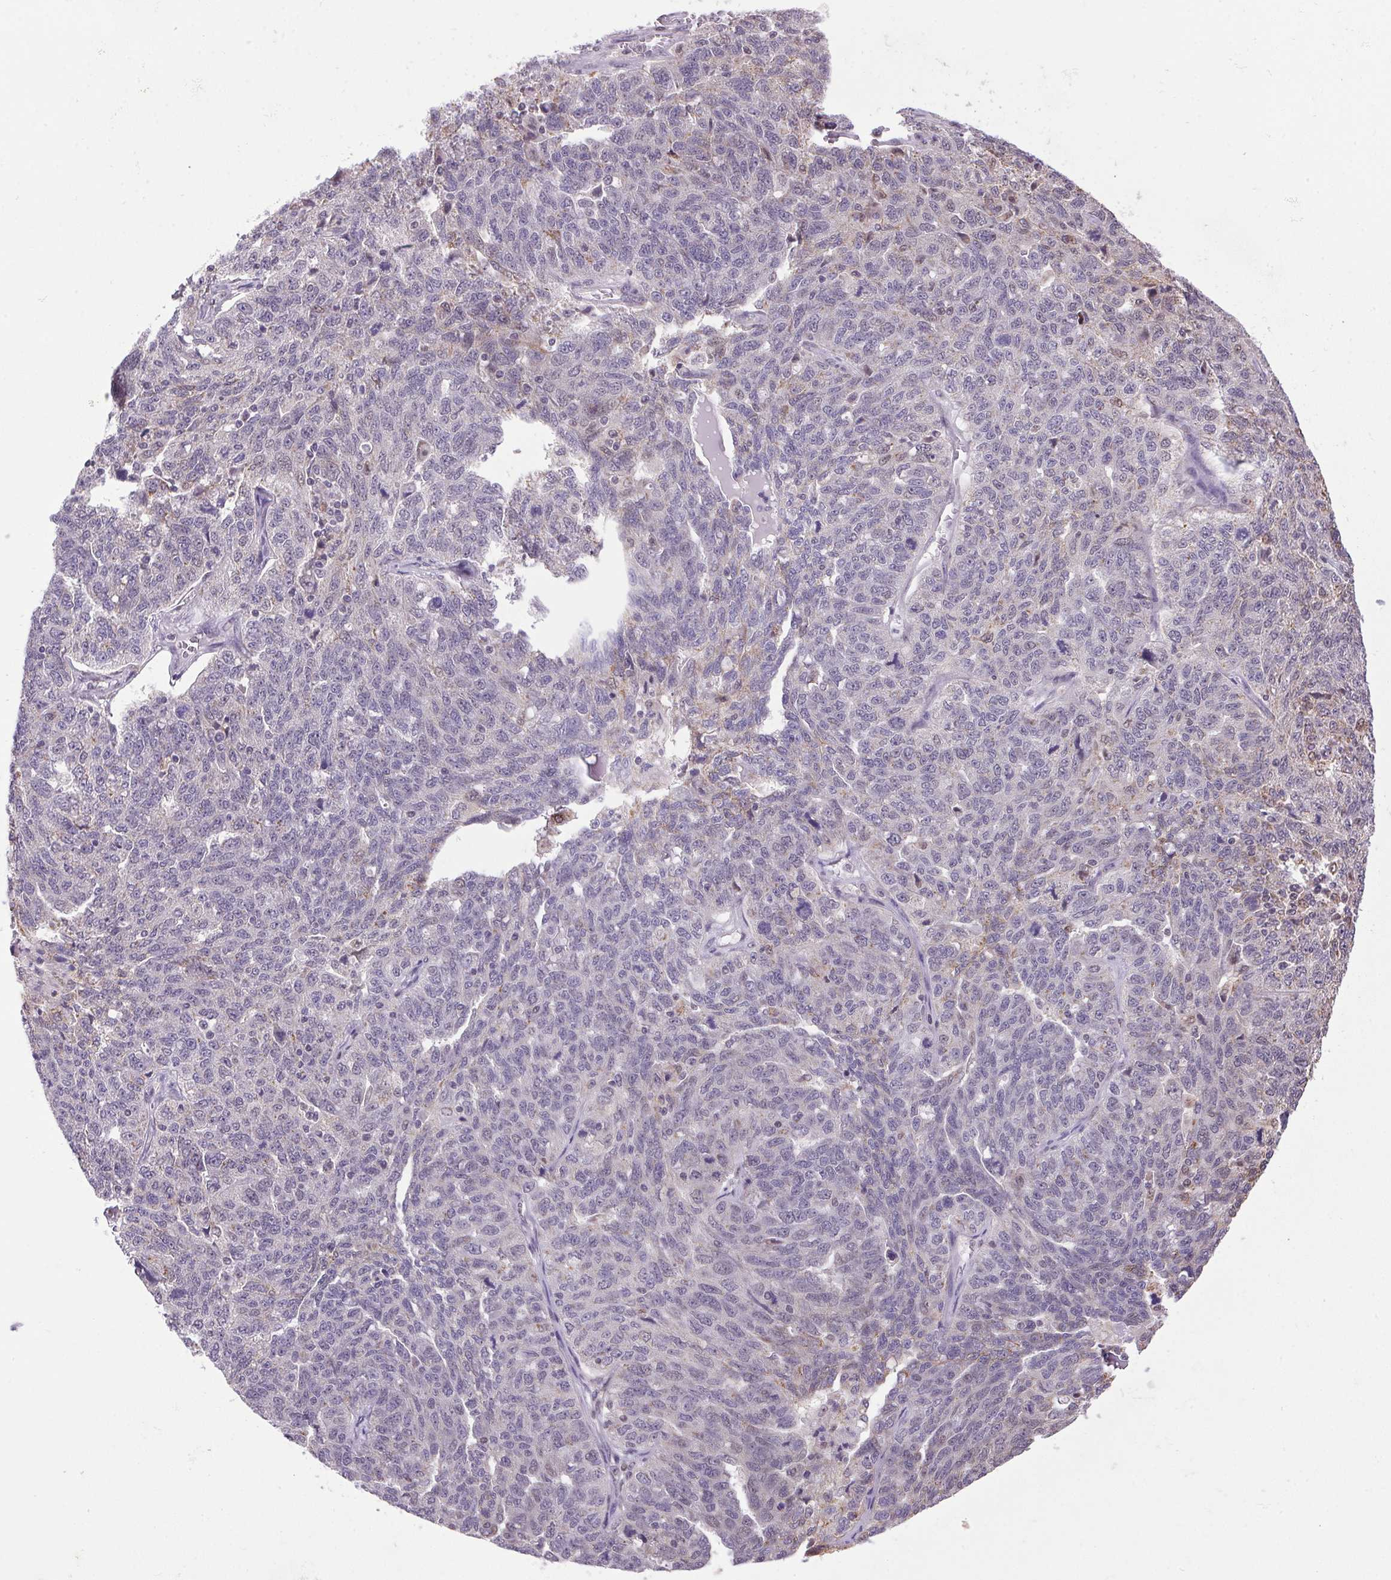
{"staining": {"intensity": "negative", "quantity": "none", "location": "none"}, "tissue": "ovarian cancer", "cell_type": "Tumor cells", "image_type": "cancer", "snomed": [{"axis": "morphology", "description": "Cystadenocarcinoma, serous, NOS"}, {"axis": "topography", "description": "Ovary"}], "caption": "IHC micrograph of ovarian cancer (serous cystadenocarcinoma) stained for a protein (brown), which shows no positivity in tumor cells.", "gene": "AKR1E2", "patient": {"sex": "female", "age": 71}}